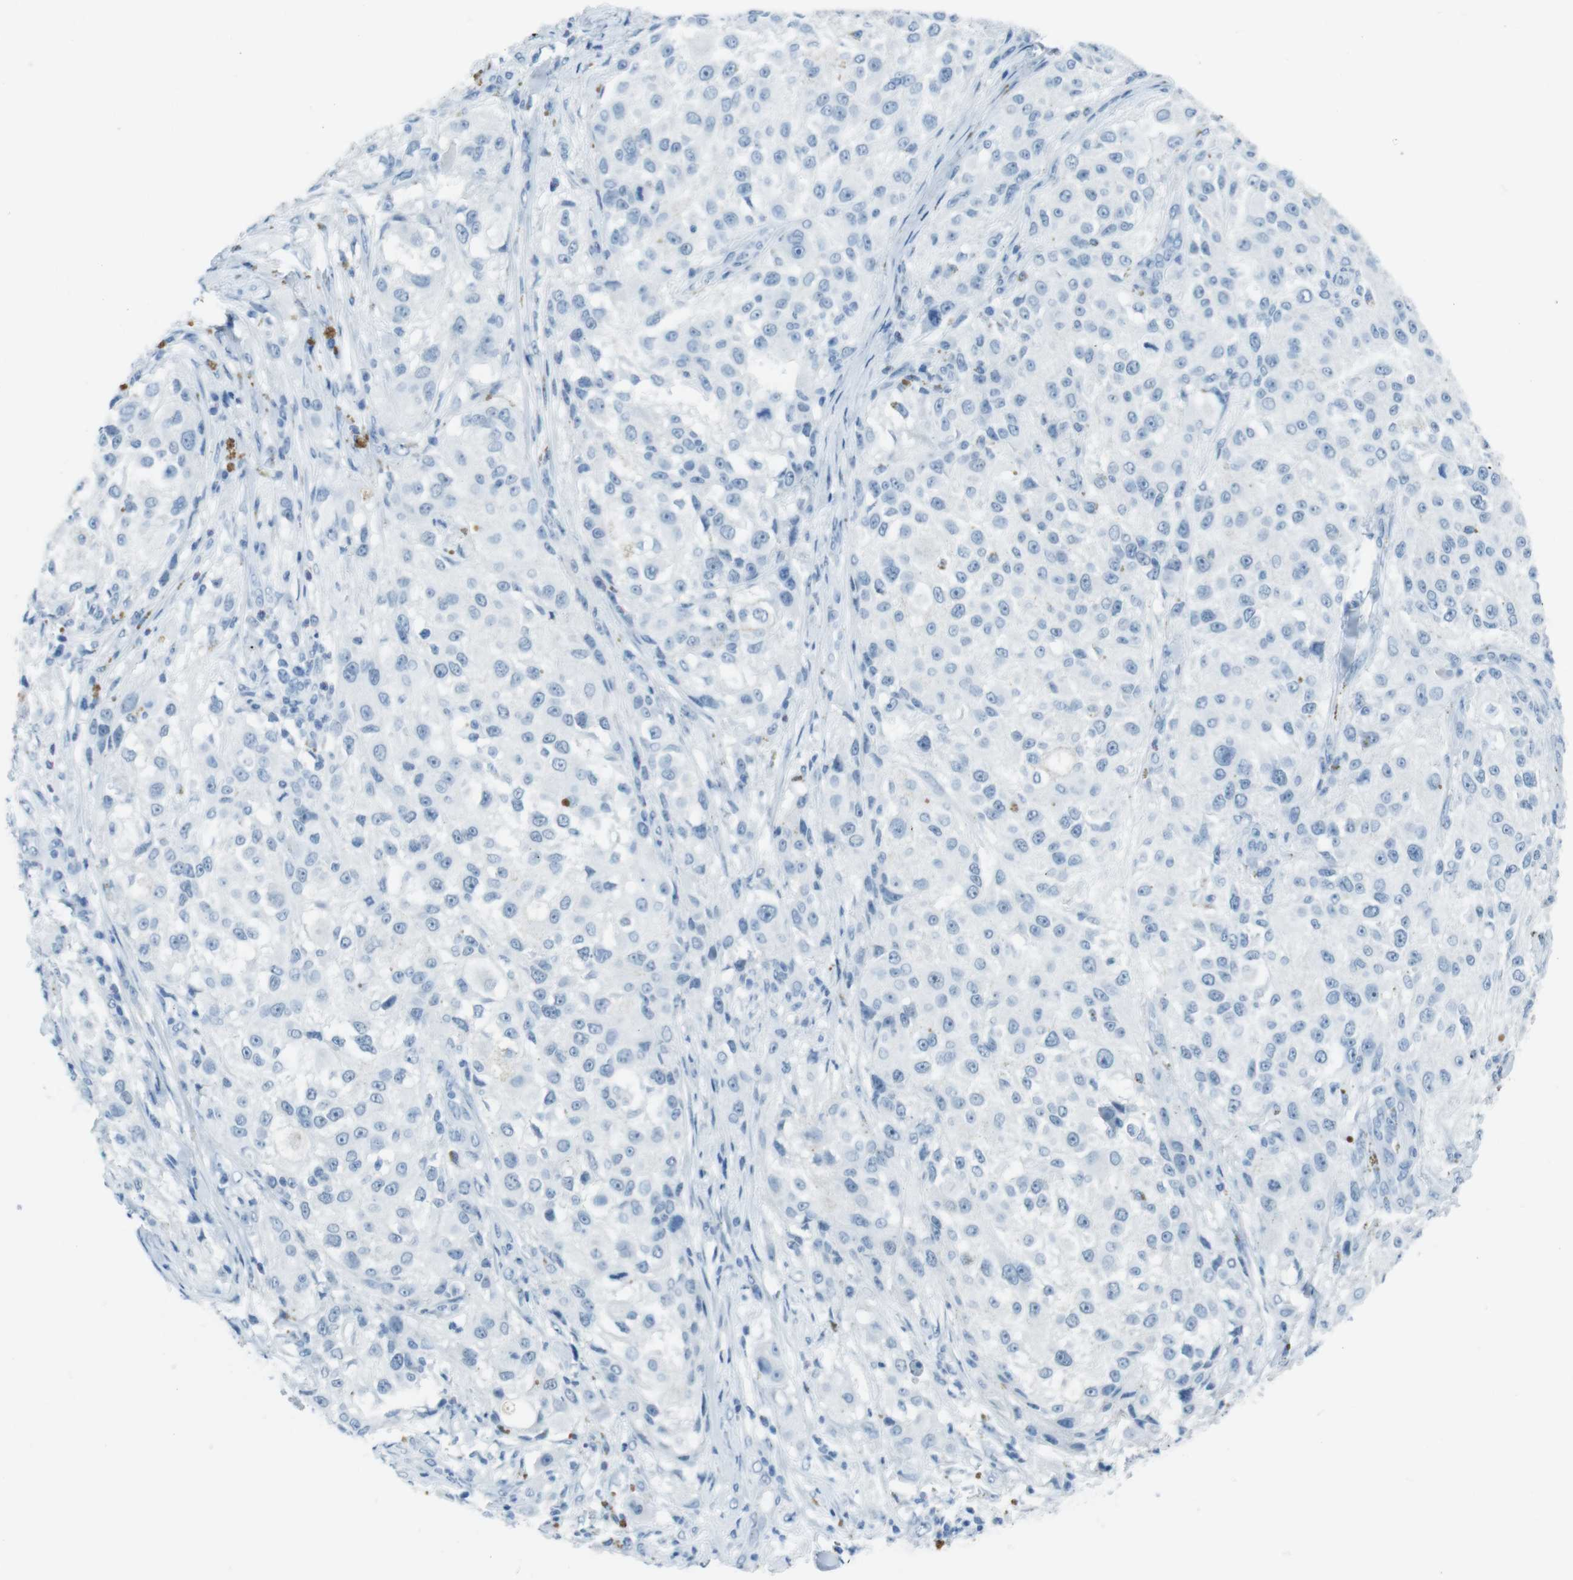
{"staining": {"intensity": "negative", "quantity": "none", "location": "none"}, "tissue": "melanoma", "cell_type": "Tumor cells", "image_type": "cancer", "snomed": [{"axis": "morphology", "description": "Necrosis, NOS"}, {"axis": "morphology", "description": "Malignant melanoma, NOS"}, {"axis": "topography", "description": "Skin"}], "caption": "A histopathology image of malignant melanoma stained for a protein reveals no brown staining in tumor cells. Nuclei are stained in blue.", "gene": "TMEM207", "patient": {"sex": "female", "age": 87}}